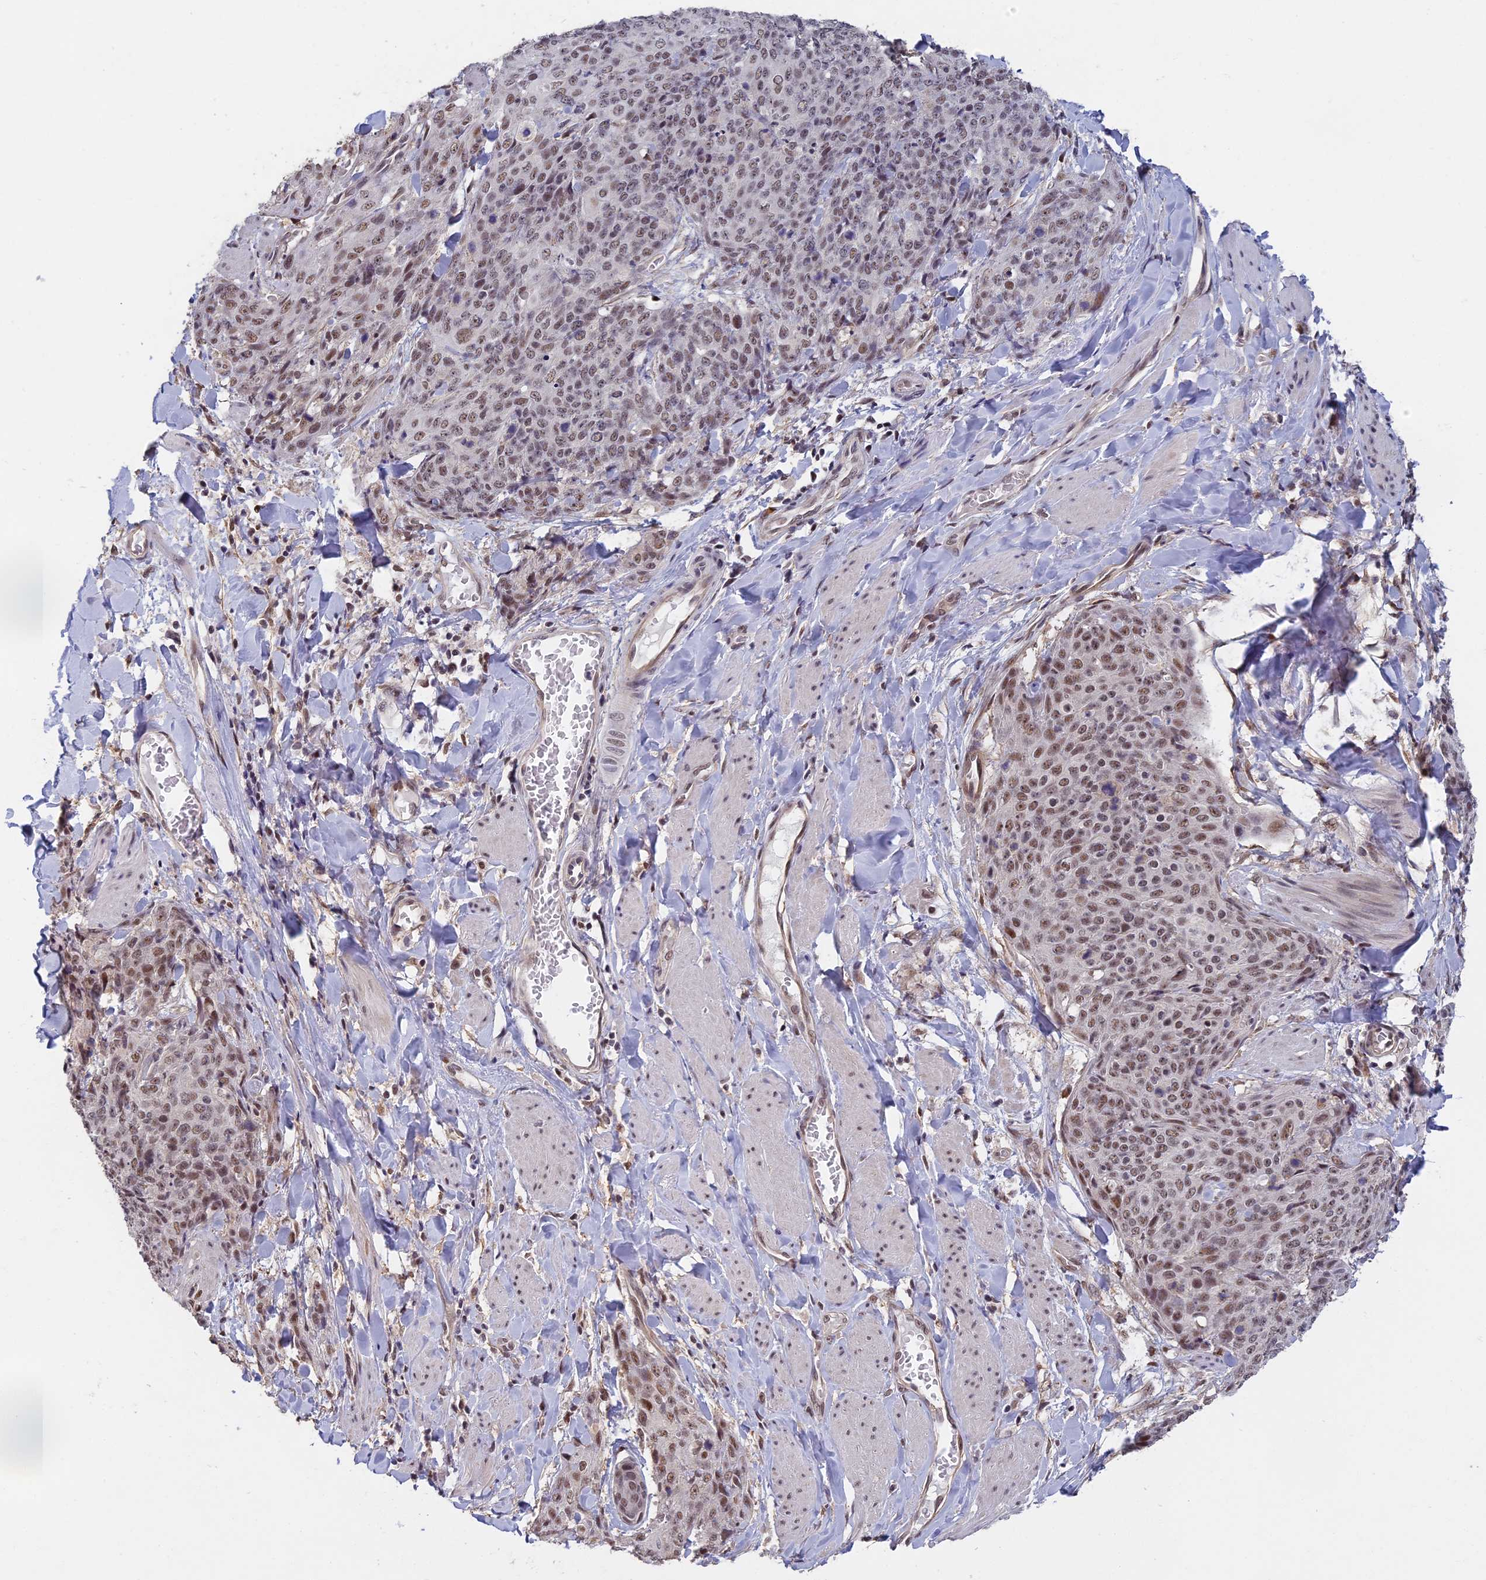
{"staining": {"intensity": "weak", "quantity": ">75%", "location": "nuclear"}, "tissue": "skin cancer", "cell_type": "Tumor cells", "image_type": "cancer", "snomed": [{"axis": "morphology", "description": "Squamous cell carcinoma, NOS"}, {"axis": "topography", "description": "Skin"}, {"axis": "topography", "description": "Vulva"}], "caption": "Protein positivity by IHC exhibits weak nuclear staining in approximately >75% of tumor cells in squamous cell carcinoma (skin). (Brightfield microscopy of DAB IHC at high magnification).", "gene": "MORF4L1", "patient": {"sex": "female", "age": 85}}